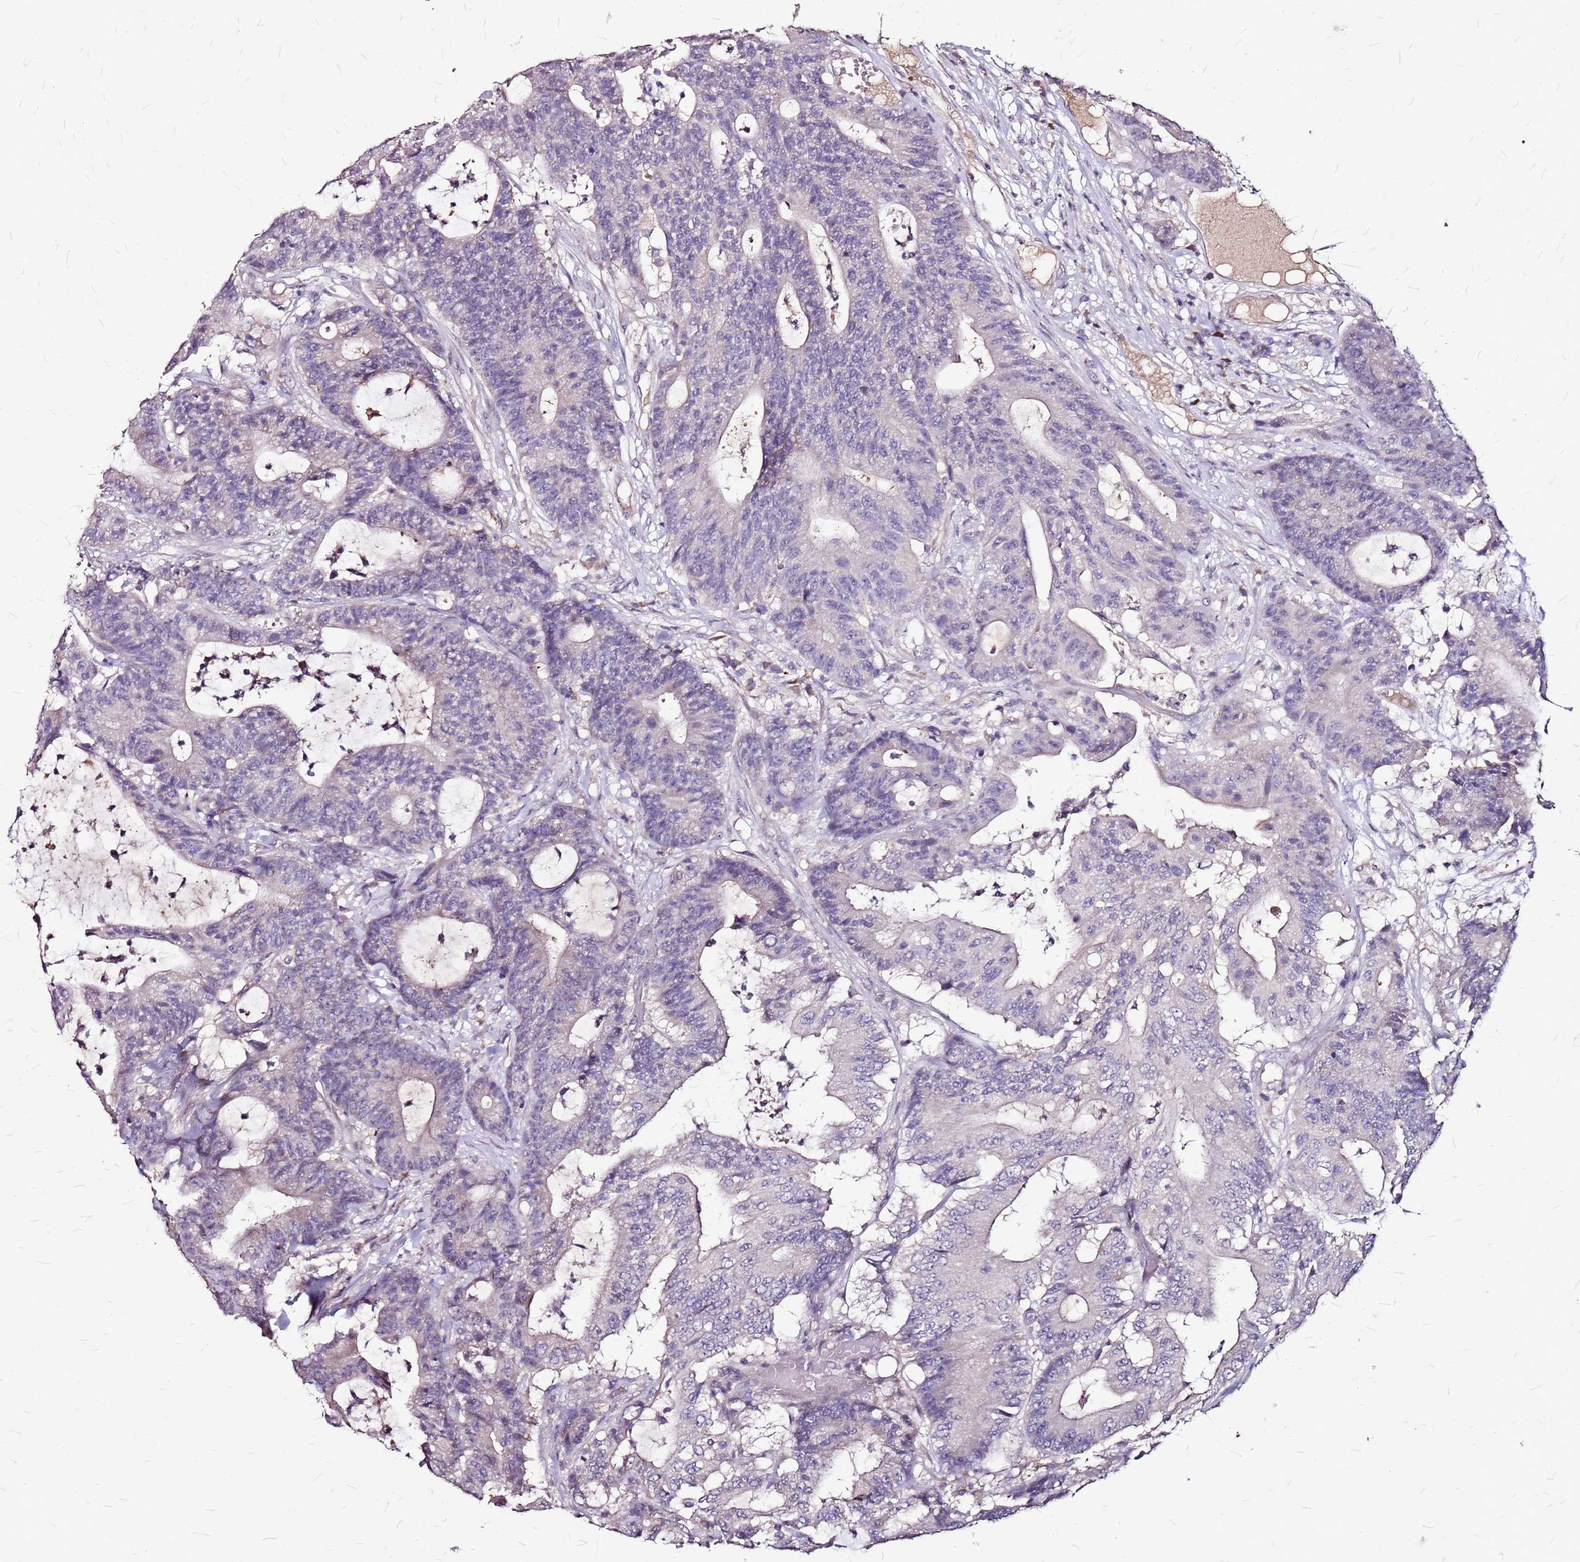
{"staining": {"intensity": "negative", "quantity": "none", "location": "none"}, "tissue": "colorectal cancer", "cell_type": "Tumor cells", "image_type": "cancer", "snomed": [{"axis": "morphology", "description": "Adenocarcinoma, NOS"}, {"axis": "topography", "description": "Colon"}], "caption": "IHC micrograph of neoplastic tissue: human colorectal cancer stained with DAB demonstrates no significant protein positivity in tumor cells.", "gene": "DCDC2C", "patient": {"sex": "female", "age": 84}}